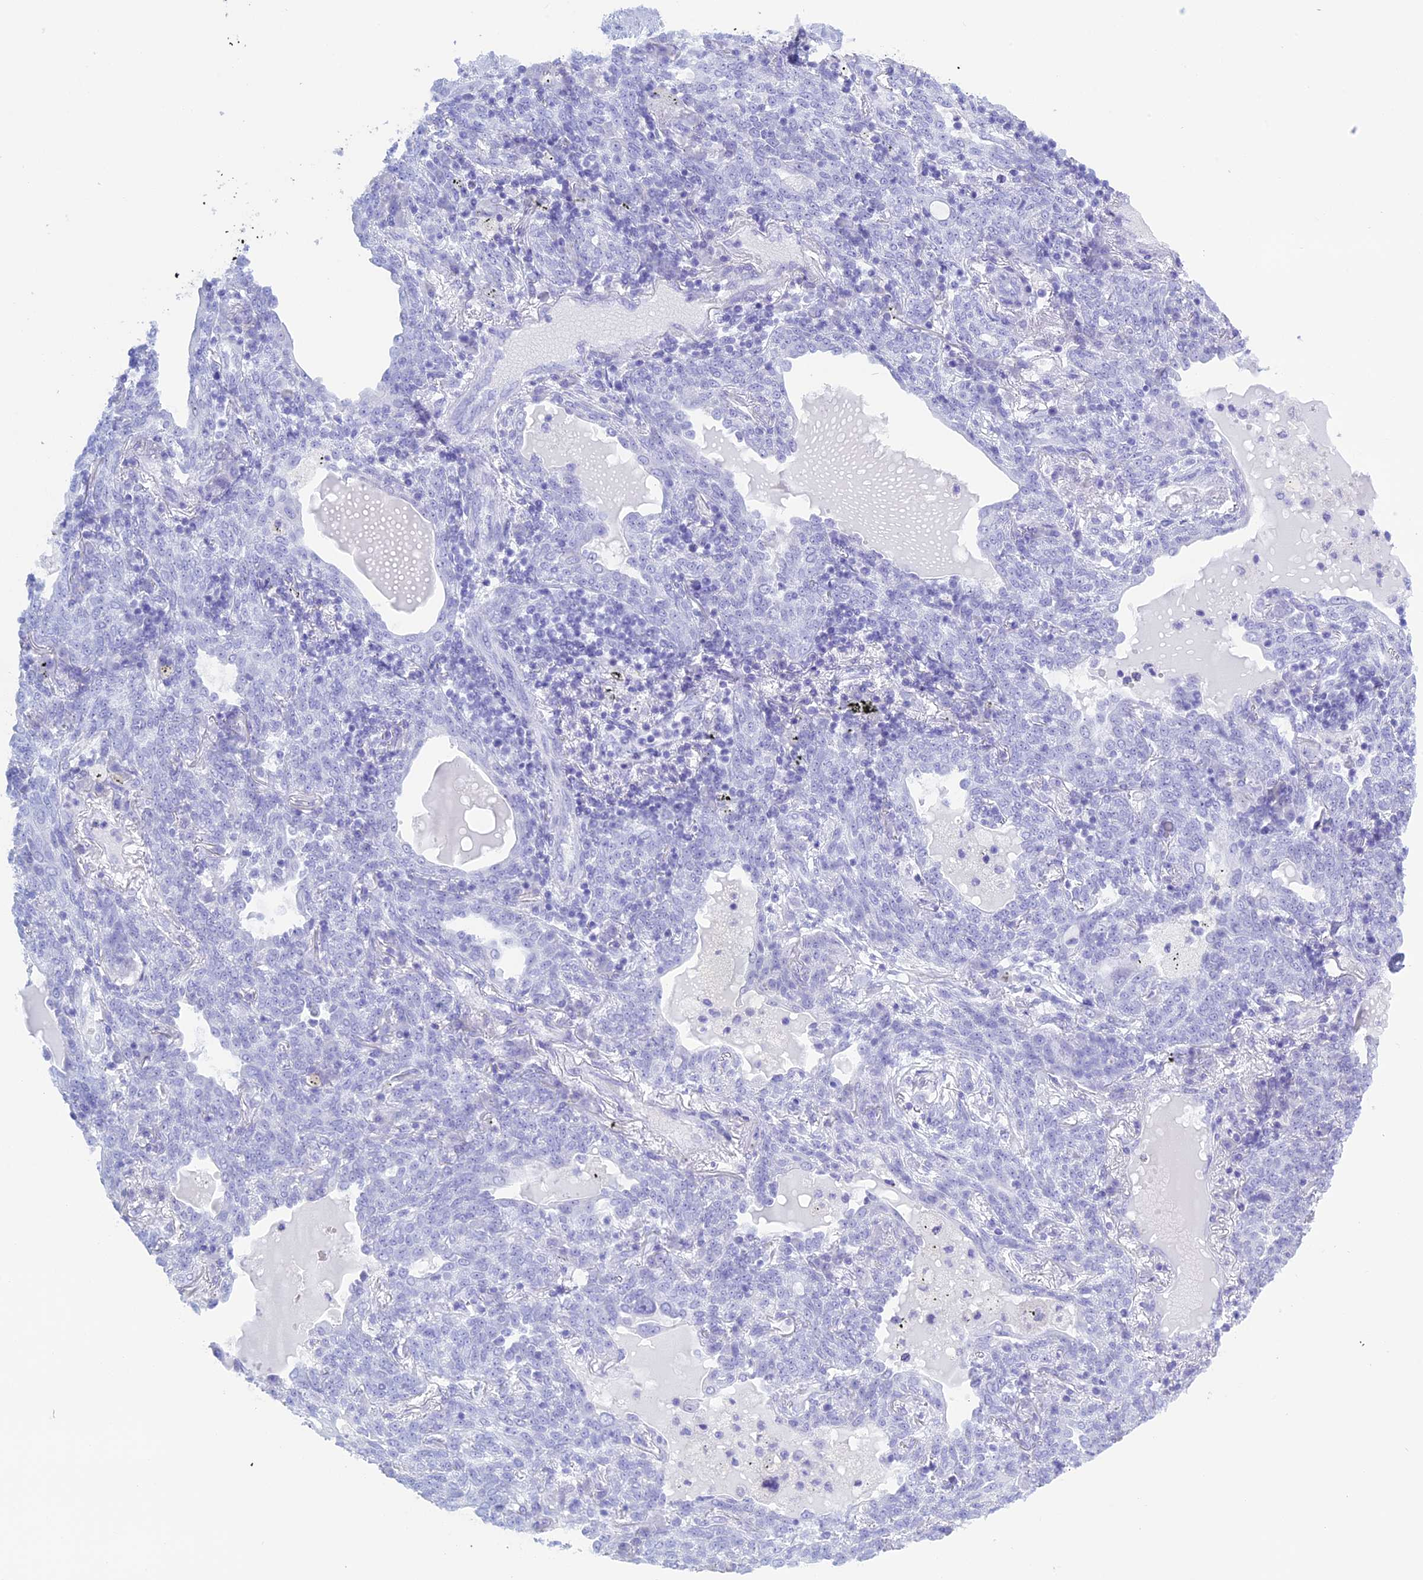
{"staining": {"intensity": "negative", "quantity": "none", "location": "none"}, "tissue": "lung cancer", "cell_type": "Tumor cells", "image_type": "cancer", "snomed": [{"axis": "morphology", "description": "Squamous cell carcinoma, NOS"}, {"axis": "topography", "description": "Lung"}], "caption": "Tumor cells show no significant protein staining in lung squamous cell carcinoma. (DAB (3,3'-diaminobenzidine) immunohistochemistry (IHC) with hematoxylin counter stain).", "gene": "KCTD21", "patient": {"sex": "female", "age": 70}}